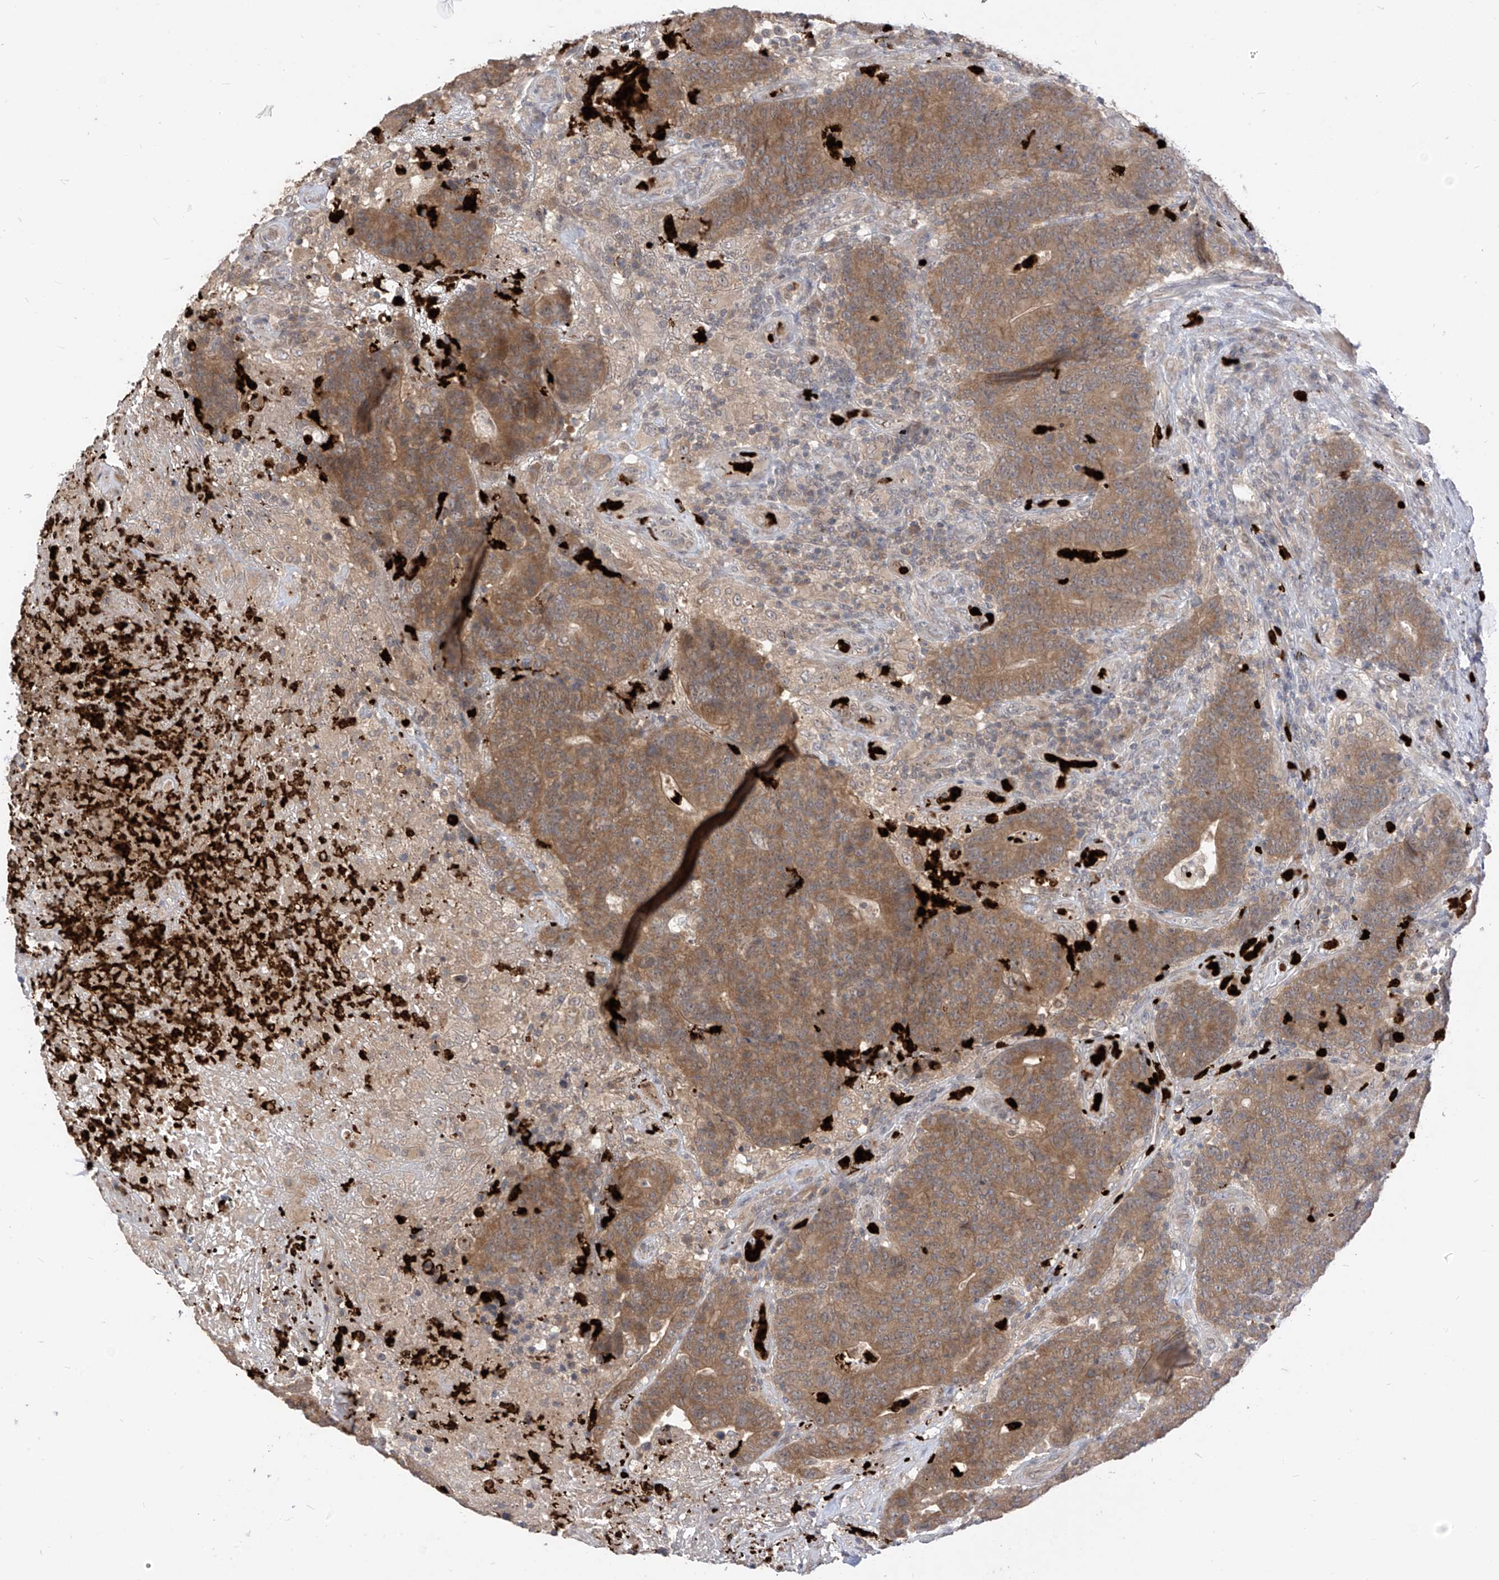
{"staining": {"intensity": "moderate", "quantity": ">75%", "location": "cytoplasmic/membranous"}, "tissue": "colorectal cancer", "cell_type": "Tumor cells", "image_type": "cancer", "snomed": [{"axis": "morphology", "description": "Normal tissue, NOS"}, {"axis": "morphology", "description": "Adenocarcinoma, NOS"}, {"axis": "topography", "description": "Colon"}], "caption": "Immunohistochemical staining of colorectal adenocarcinoma reveals medium levels of moderate cytoplasmic/membranous staining in approximately >75% of tumor cells. (DAB IHC with brightfield microscopy, high magnification).", "gene": "CNKSR1", "patient": {"sex": "female", "age": 75}}